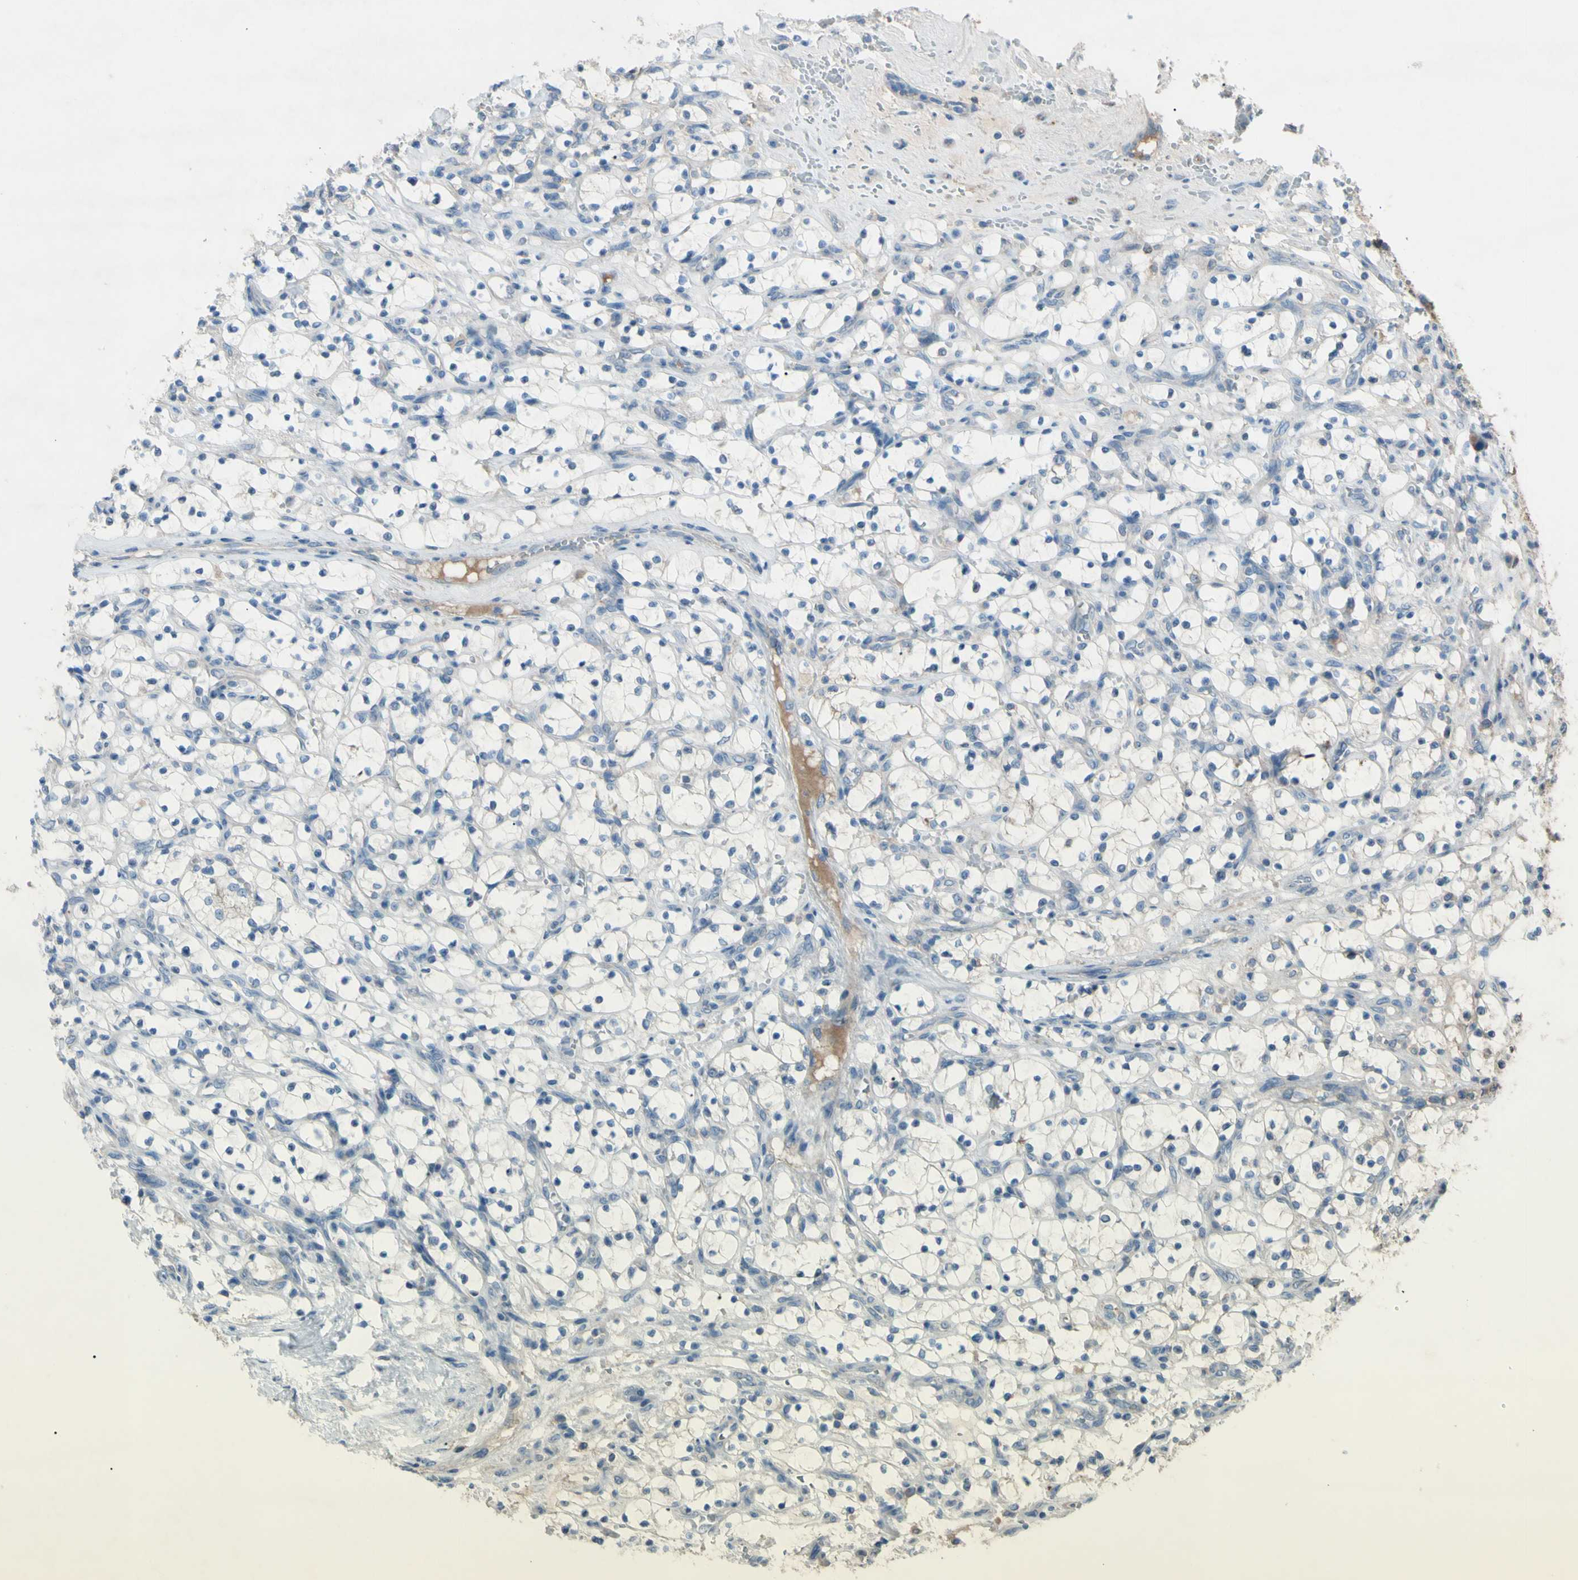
{"staining": {"intensity": "negative", "quantity": "none", "location": "none"}, "tissue": "renal cancer", "cell_type": "Tumor cells", "image_type": "cancer", "snomed": [{"axis": "morphology", "description": "Adenocarcinoma, NOS"}, {"axis": "topography", "description": "Kidney"}], "caption": "DAB (3,3'-diaminobenzidine) immunohistochemical staining of human adenocarcinoma (renal) displays no significant expression in tumor cells.", "gene": "ATRN", "patient": {"sex": "female", "age": 69}}